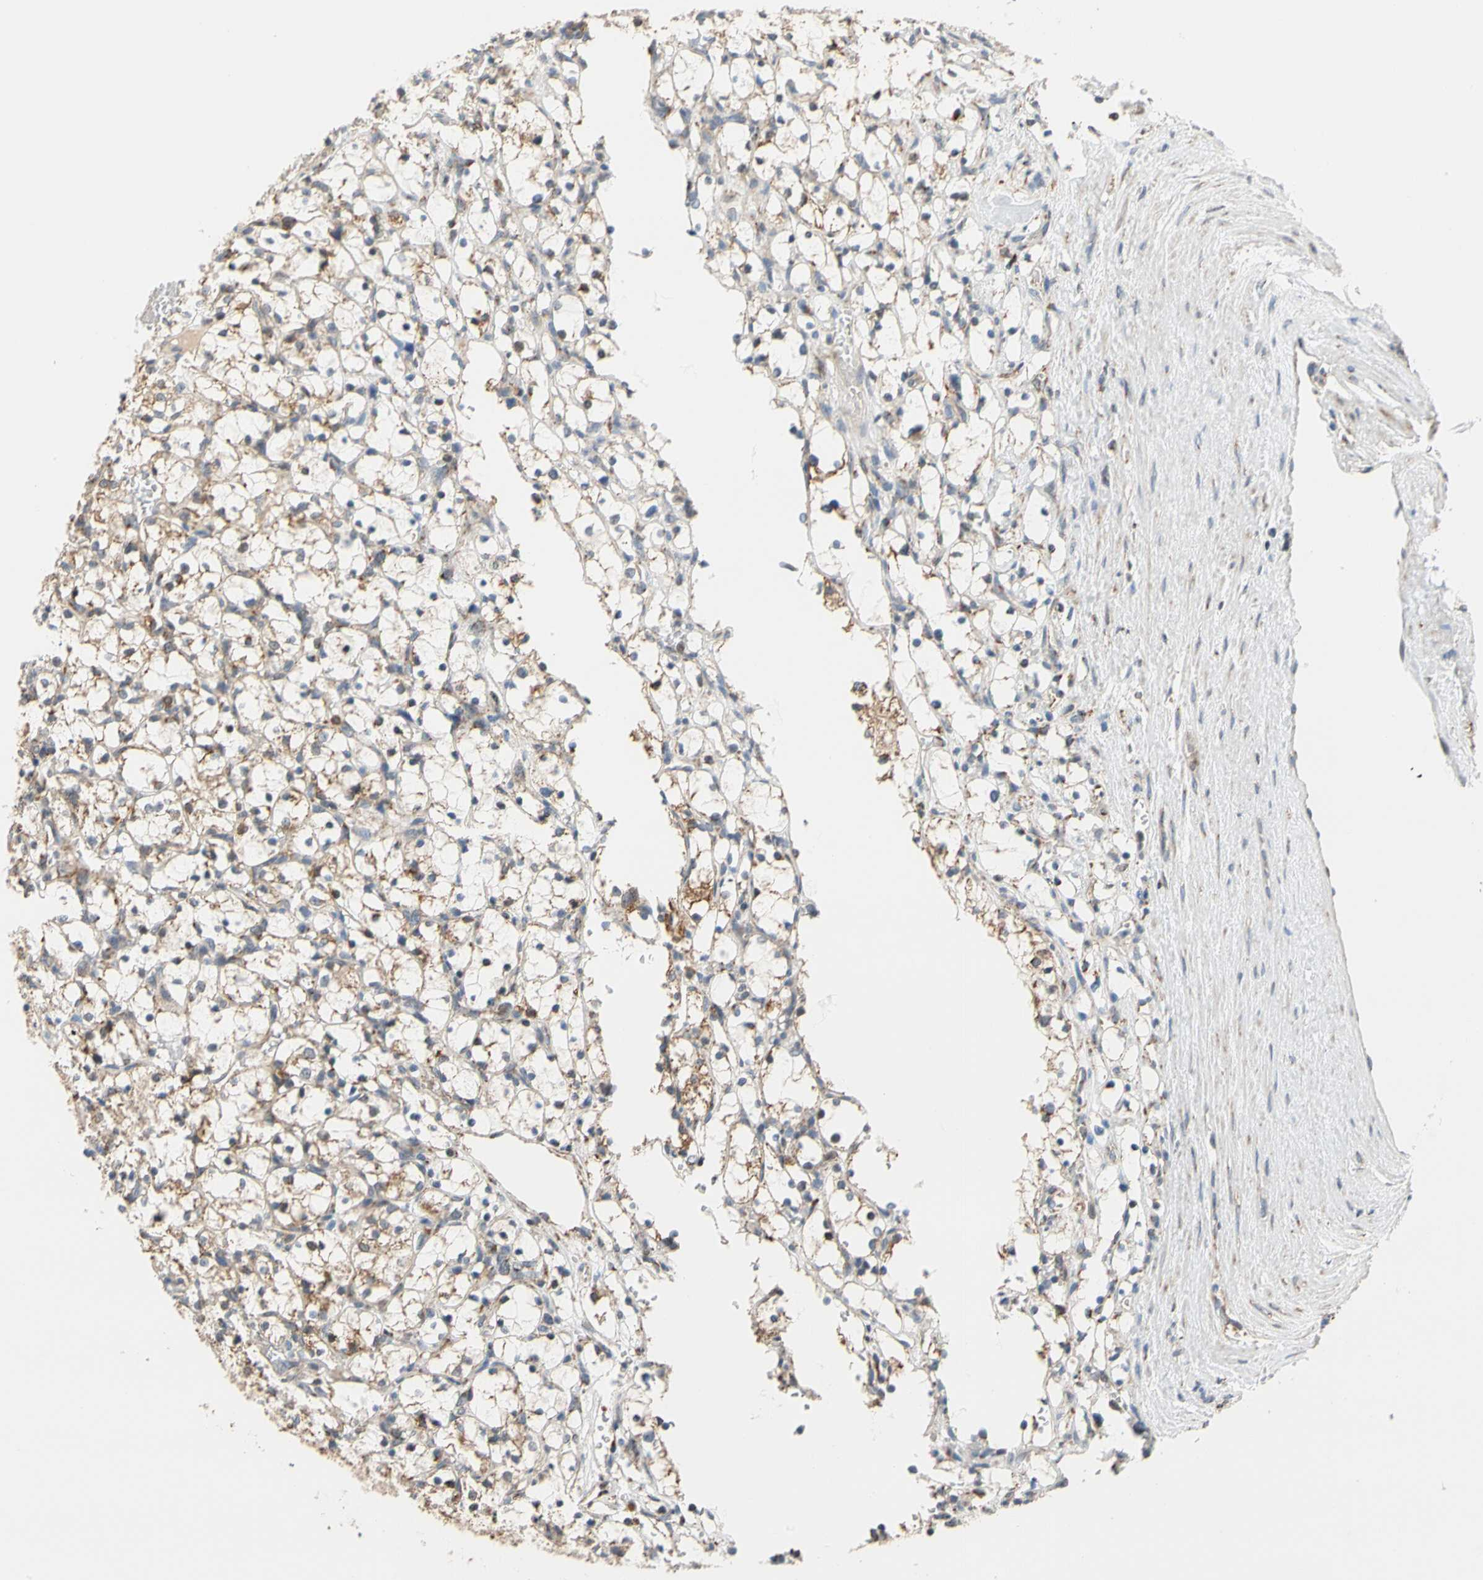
{"staining": {"intensity": "moderate", "quantity": "<25%", "location": "cytoplasmic/membranous"}, "tissue": "renal cancer", "cell_type": "Tumor cells", "image_type": "cancer", "snomed": [{"axis": "morphology", "description": "Adenocarcinoma, NOS"}, {"axis": "topography", "description": "Kidney"}], "caption": "A brown stain highlights moderate cytoplasmic/membranous staining of a protein in human renal adenocarcinoma tumor cells.", "gene": "SFXN3", "patient": {"sex": "female", "age": 69}}